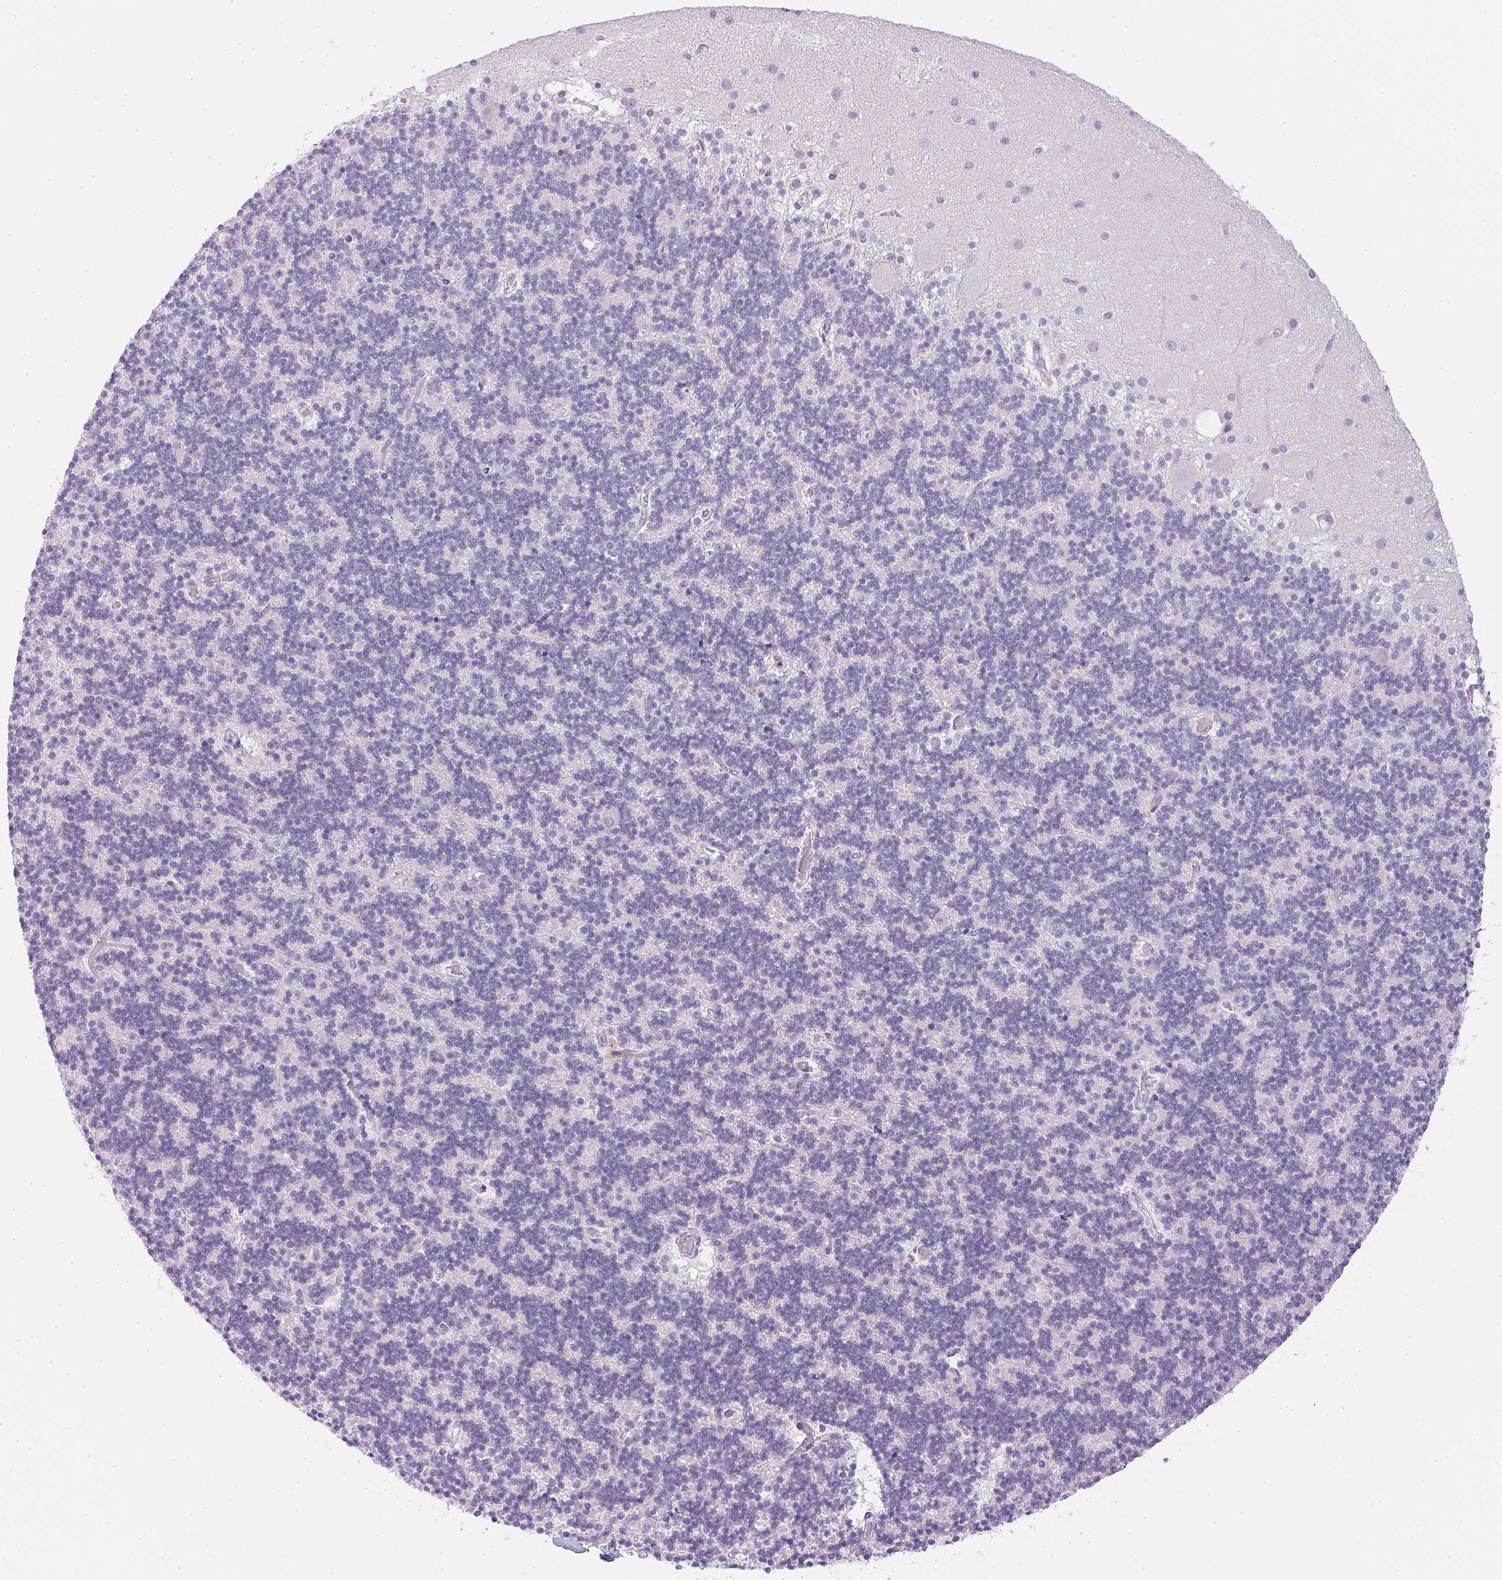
{"staining": {"intensity": "negative", "quantity": "none", "location": "none"}, "tissue": "cerebellum", "cell_type": "Cells in granular layer", "image_type": "normal", "snomed": [{"axis": "morphology", "description": "Normal tissue, NOS"}, {"axis": "topography", "description": "Cerebellum"}], "caption": "Immunohistochemistry (IHC) histopathology image of unremarkable cerebellum stained for a protein (brown), which demonstrates no staining in cells in granular layer. Nuclei are stained in blue.", "gene": "PPY", "patient": {"sex": "male", "age": 70}}